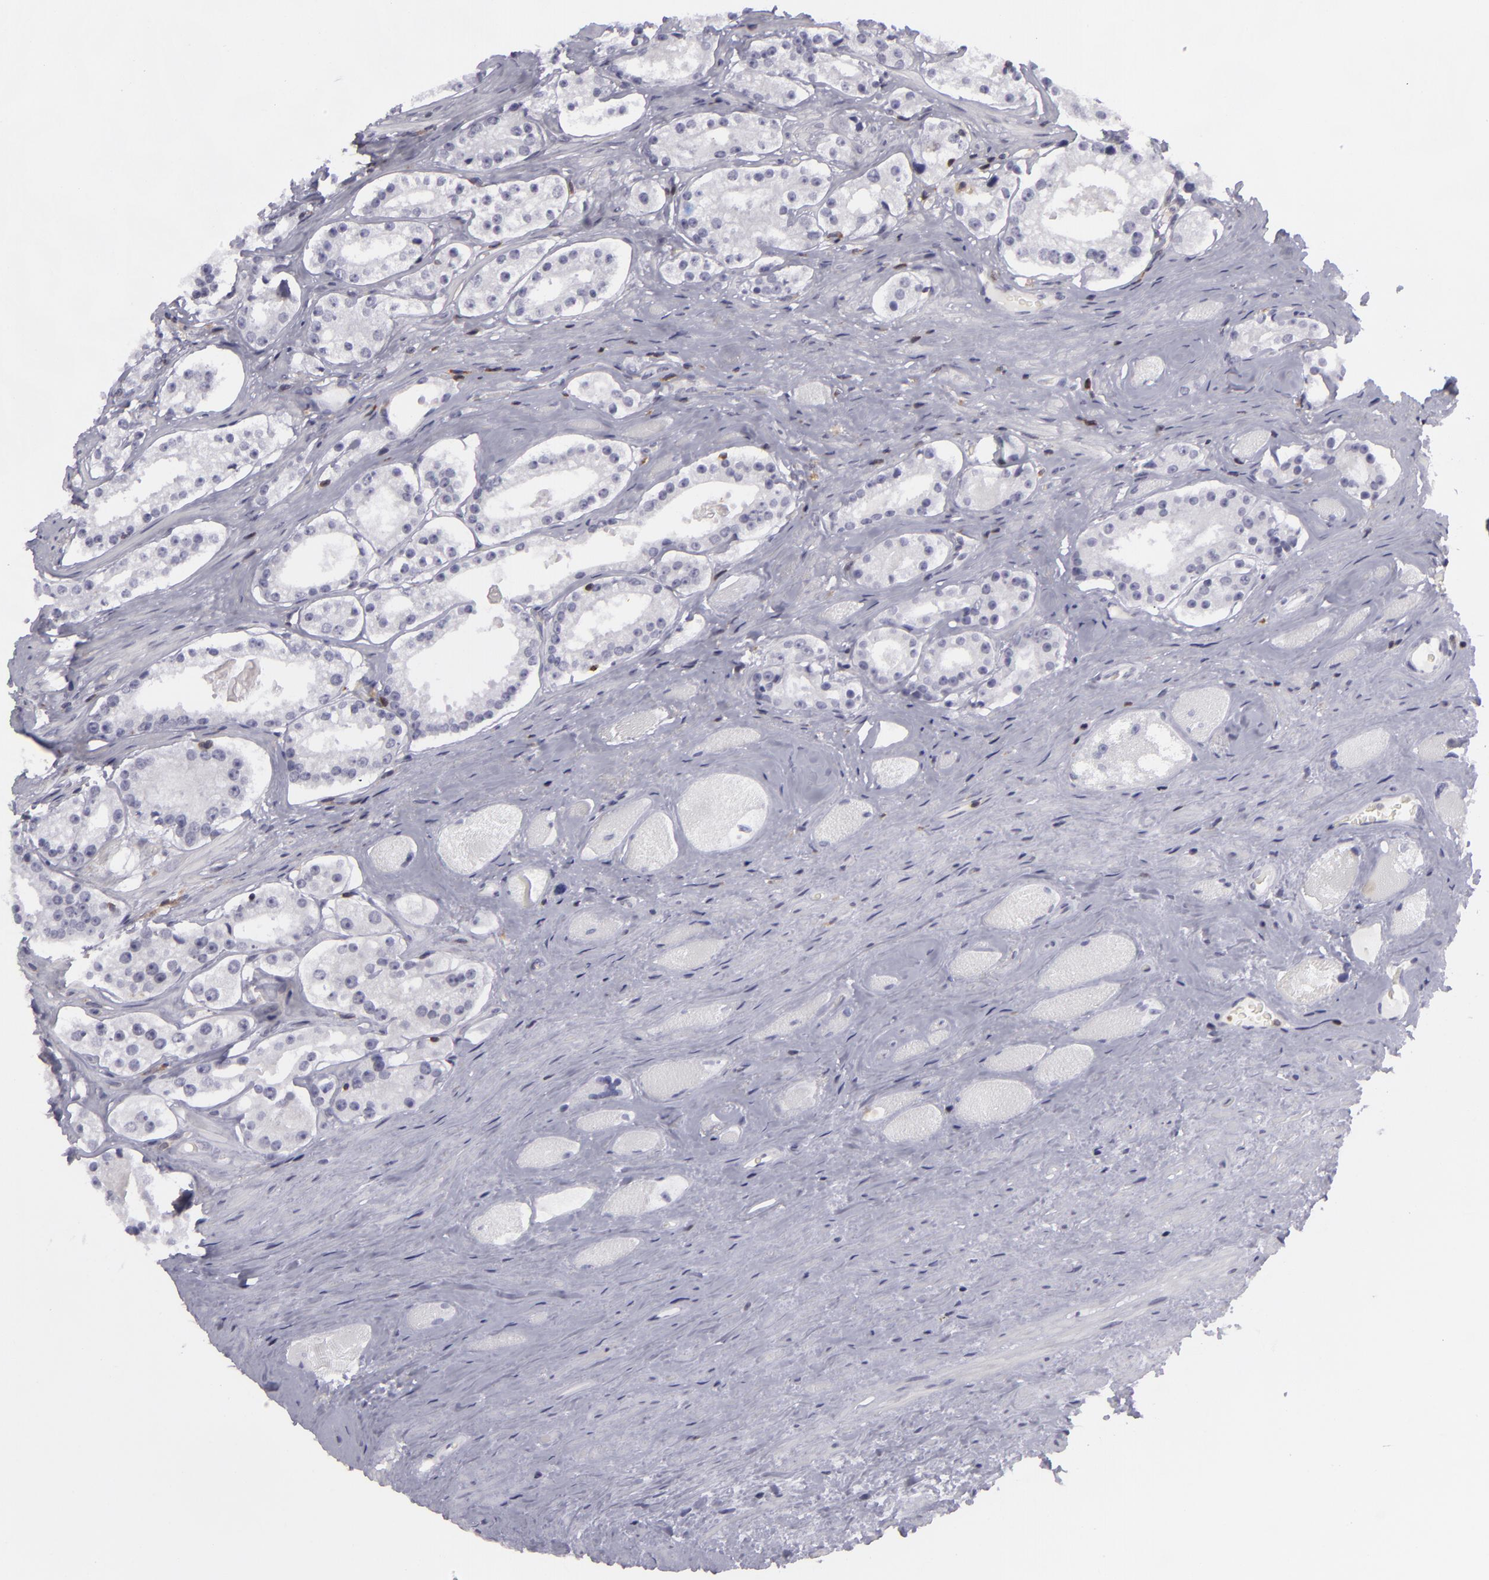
{"staining": {"intensity": "negative", "quantity": "none", "location": "none"}, "tissue": "prostate cancer", "cell_type": "Tumor cells", "image_type": "cancer", "snomed": [{"axis": "morphology", "description": "Adenocarcinoma, Medium grade"}, {"axis": "topography", "description": "Prostate"}], "caption": "Tumor cells are negative for protein expression in human medium-grade adenocarcinoma (prostate). (IHC, brightfield microscopy, high magnification).", "gene": "KCNAB2", "patient": {"sex": "male", "age": 73}}